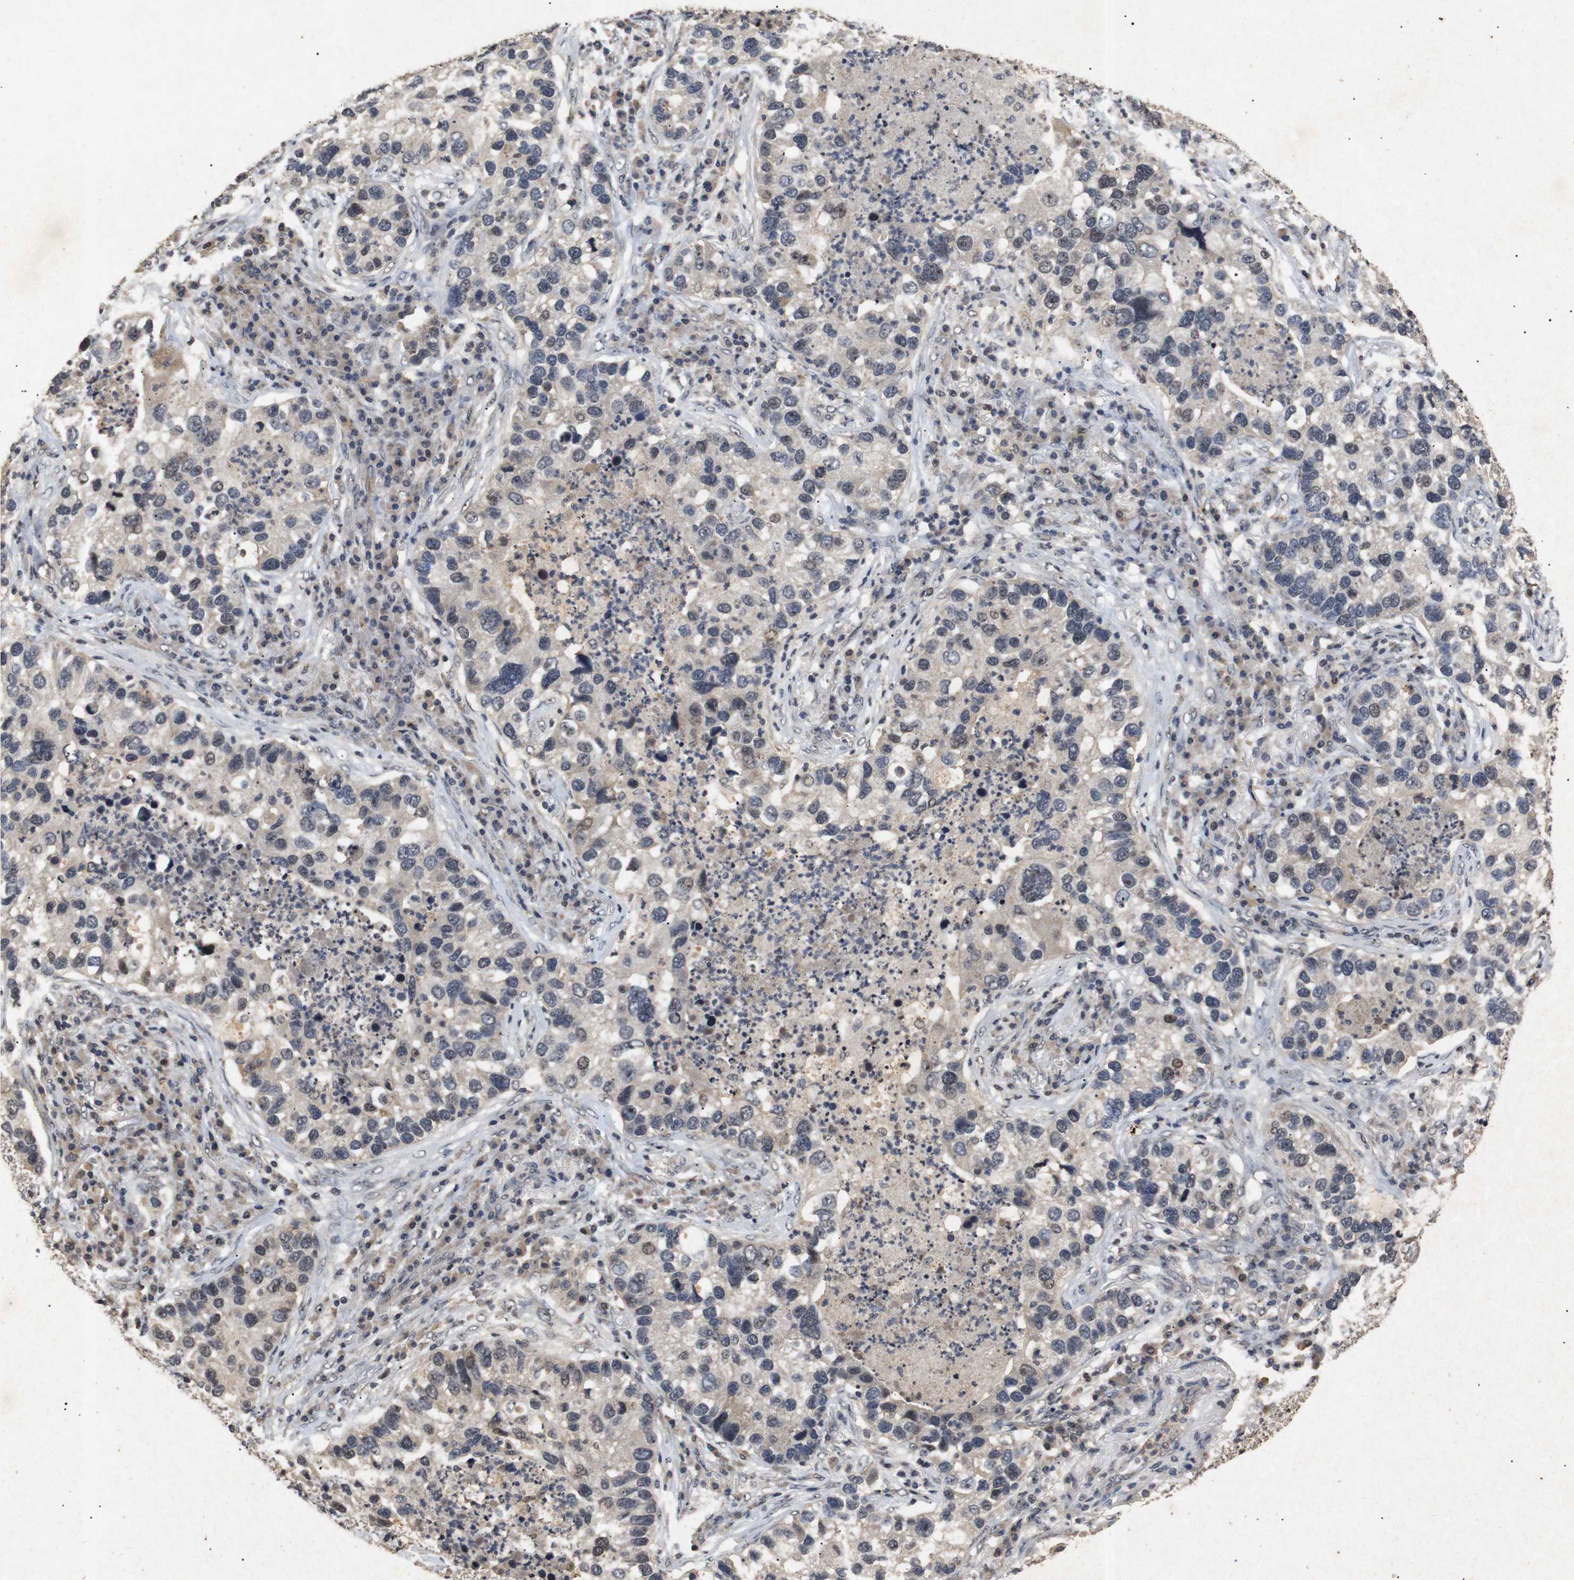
{"staining": {"intensity": "weak", "quantity": "<25%", "location": "cytoplasmic/membranous,nuclear"}, "tissue": "lung cancer", "cell_type": "Tumor cells", "image_type": "cancer", "snomed": [{"axis": "morphology", "description": "Normal tissue, NOS"}, {"axis": "morphology", "description": "Adenocarcinoma, NOS"}, {"axis": "topography", "description": "Bronchus"}, {"axis": "topography", "description": "Lung"}], "caption": "The histopathology image displays no significant expression in tumor cells of adenocarcinoma (lung).", "gene": "PARN", "patient": {"sex": "male", "age": 54}}